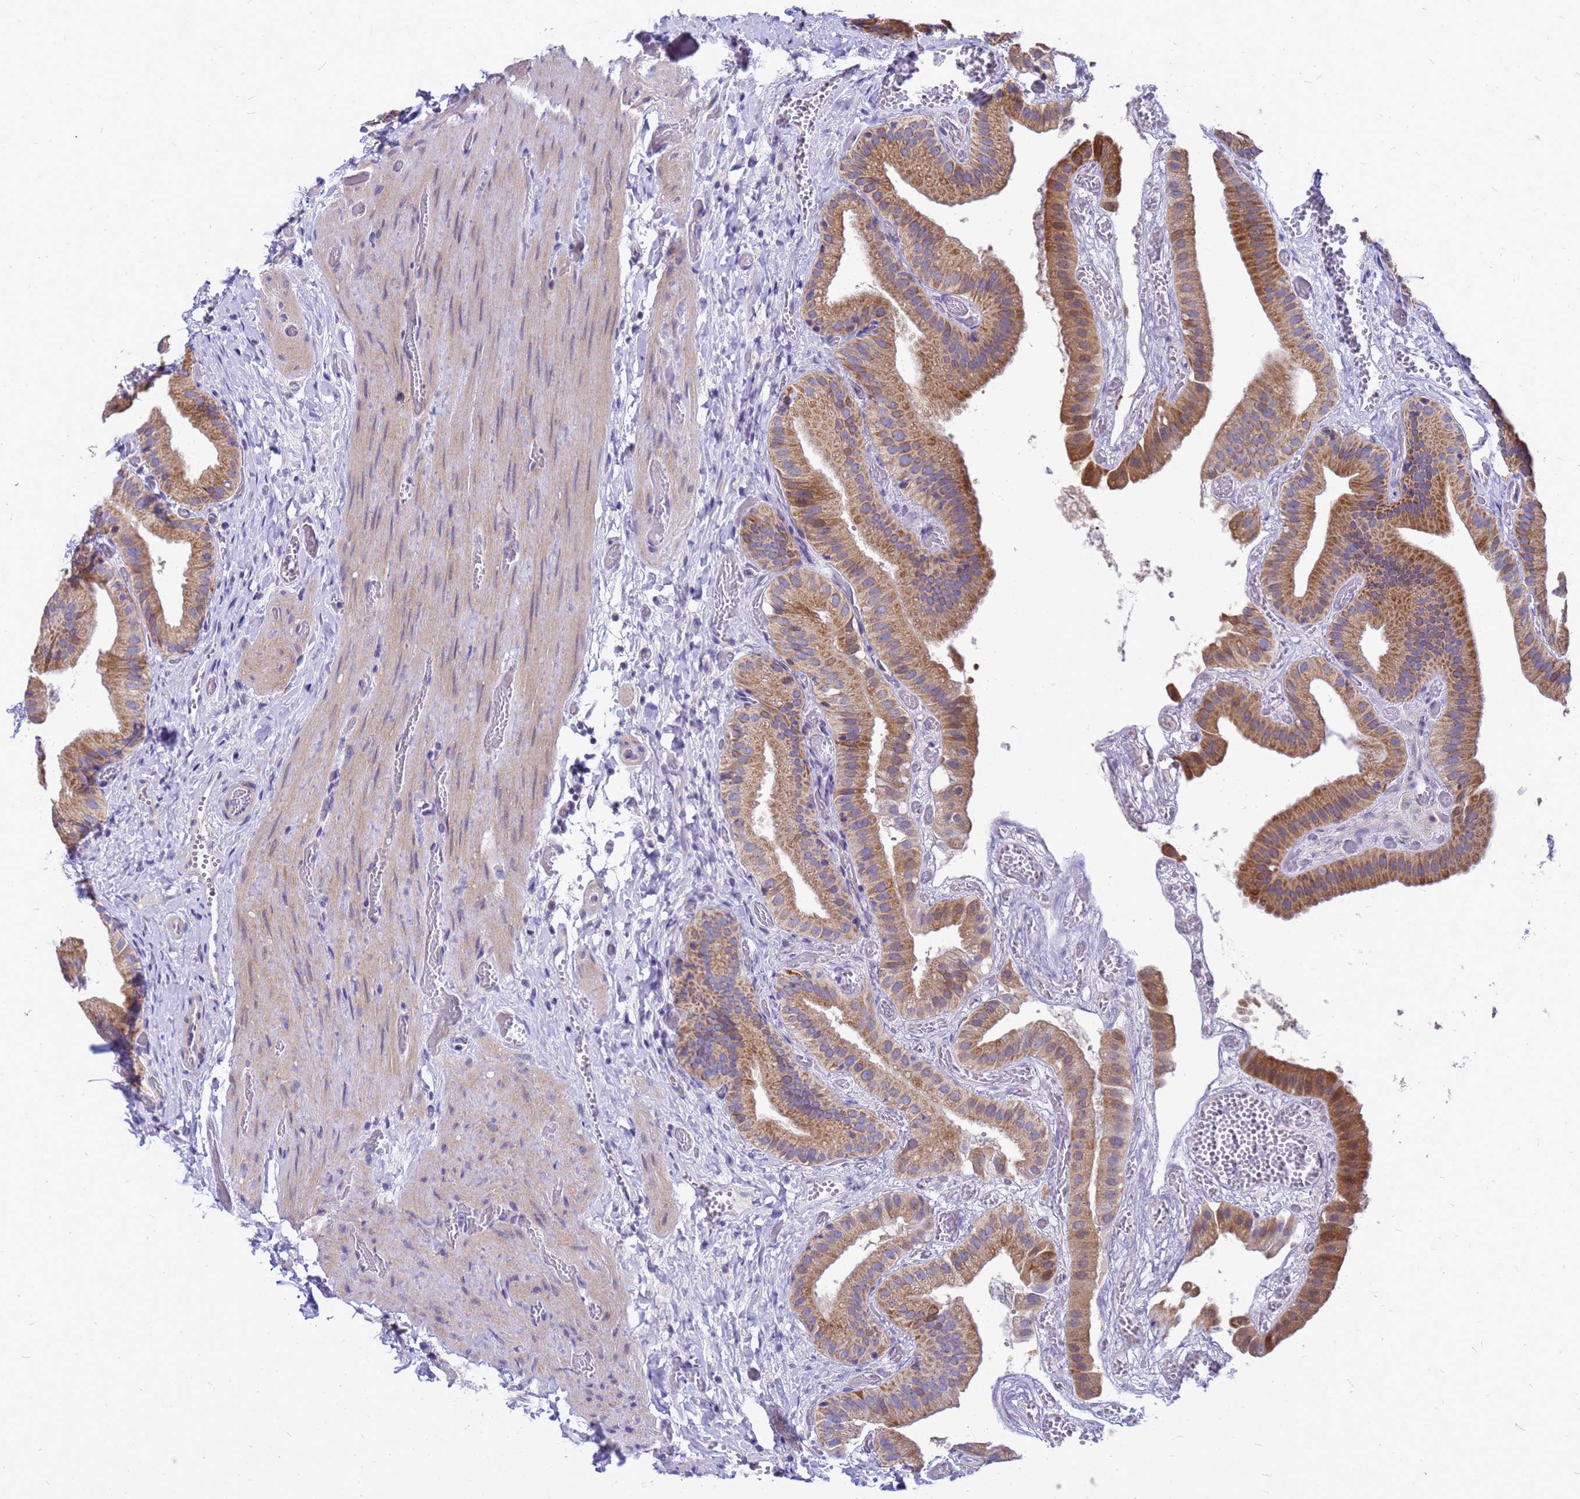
{"staining": {"intensity": "moderate", "quantity": ">75%", "location": "cytoplasmic/membranous"}, "tissue": "gallbladder", "cell_type": "Glandular cells", "image_type": "normal", "snomed": [{"axis": "morphology", "description": "Normal tissue, NOS"}, {"axis": "topography", "description": "Gallbladder"}], "caption": "This photomicrograph demonstrates immunohistochemistry staining of normal gallbladder, with medium moderate cytoplasmic/membranous expression in about >75% of glandular cells.", "gene": "CMC4", "patient": {"sex": "female", "age": 64}}